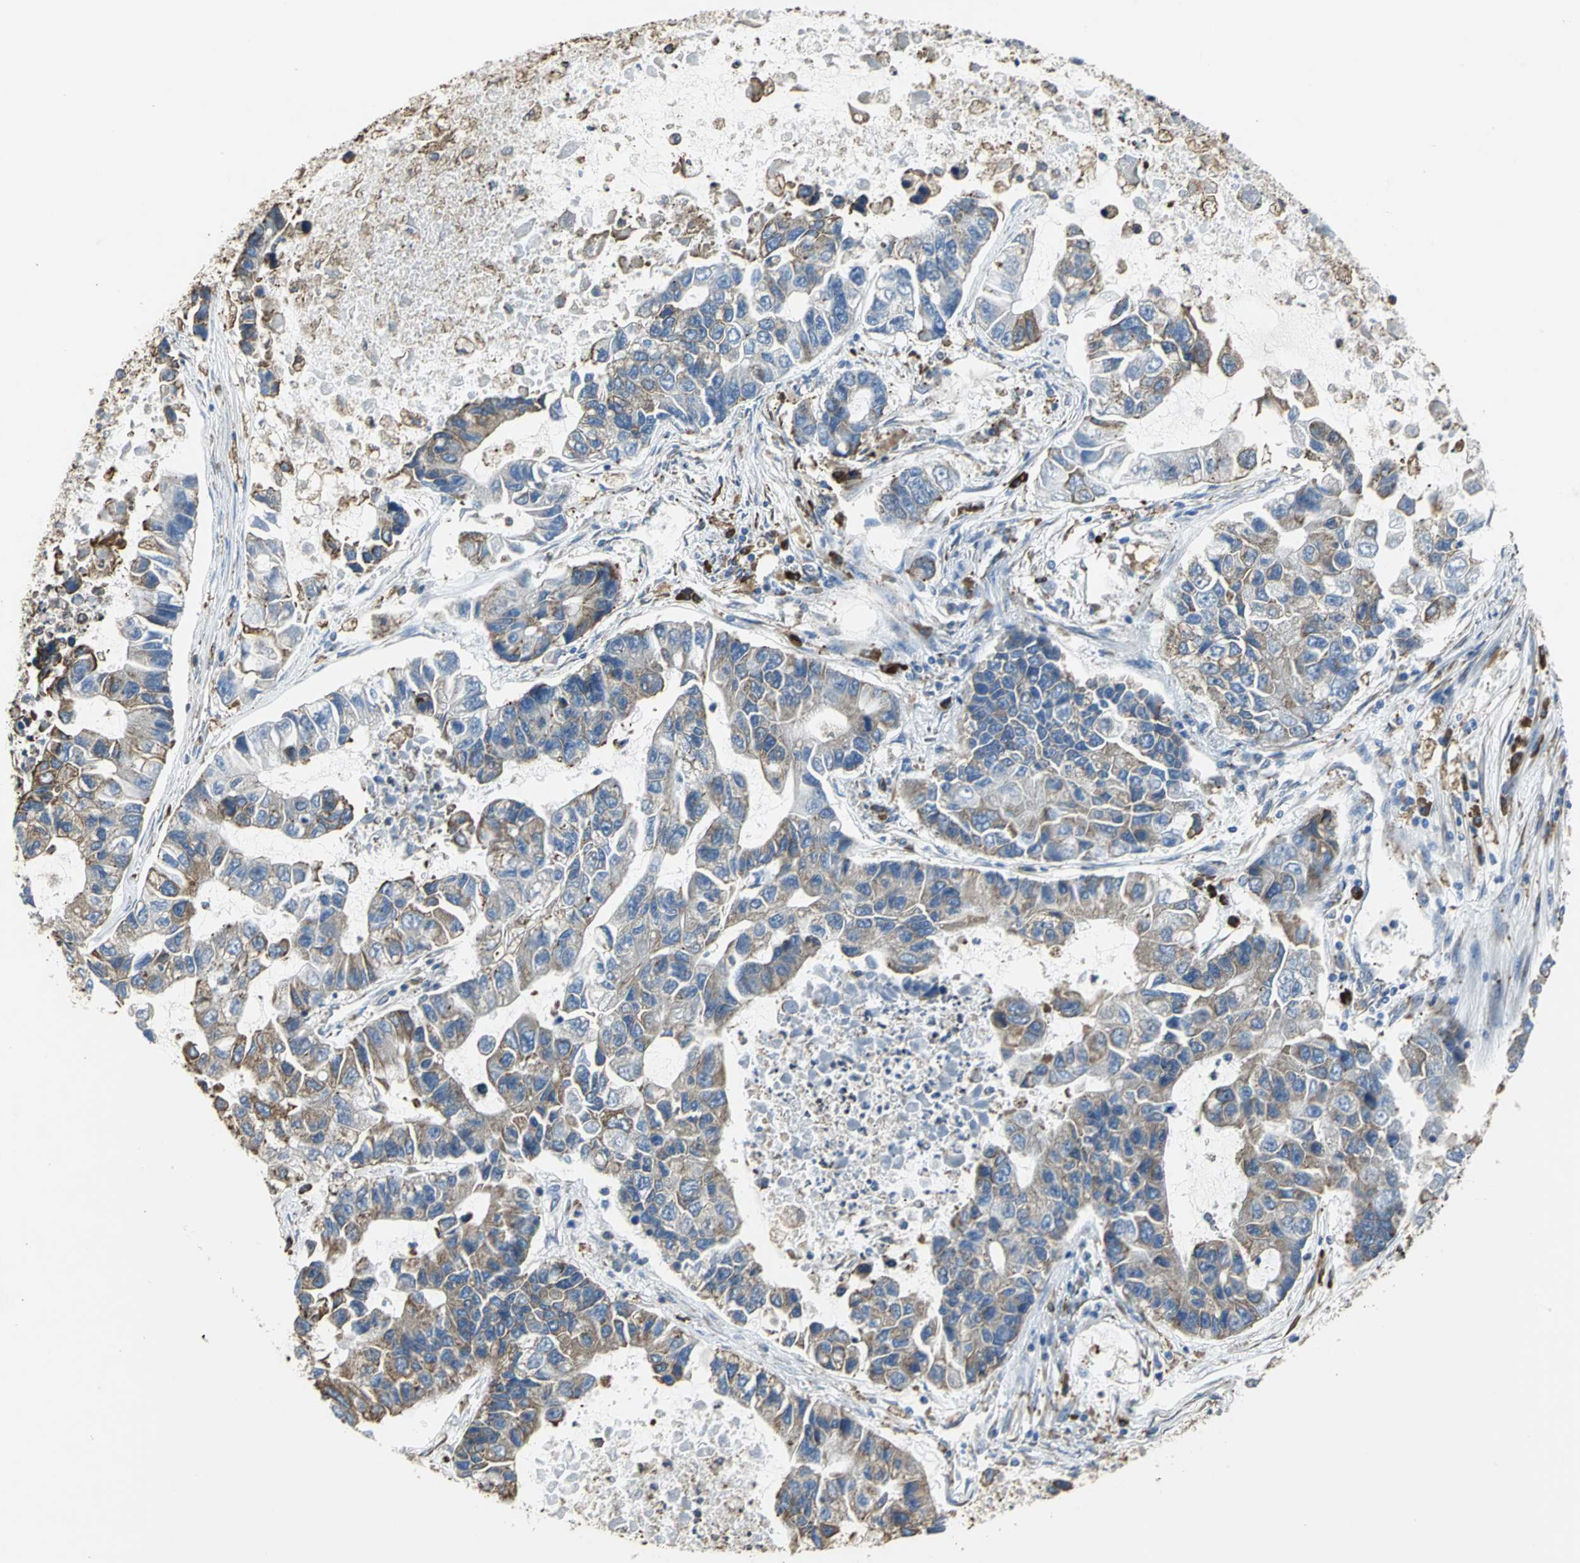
{"staining": {"intensity": "weak", "quantity": ">75%", "location": "cytoplasmic/membranous"}, "tissue": "lung cancer", "cell_type": "Tumor cells", "image_type": "cancer", "snomed": [{"axis": "morphology", "description": "Adenocarcinoma, NOS"}, {"axis": "topography", "description": "Lung"}], "caption": "Human lung adenocarcinoma stained with a brown dye displays weak cytoplasmic/membranous positive positivity in about >75% of tumor cells.", "gene": "SDF2L1", "patient": {"sex": "female", "age": 51}}